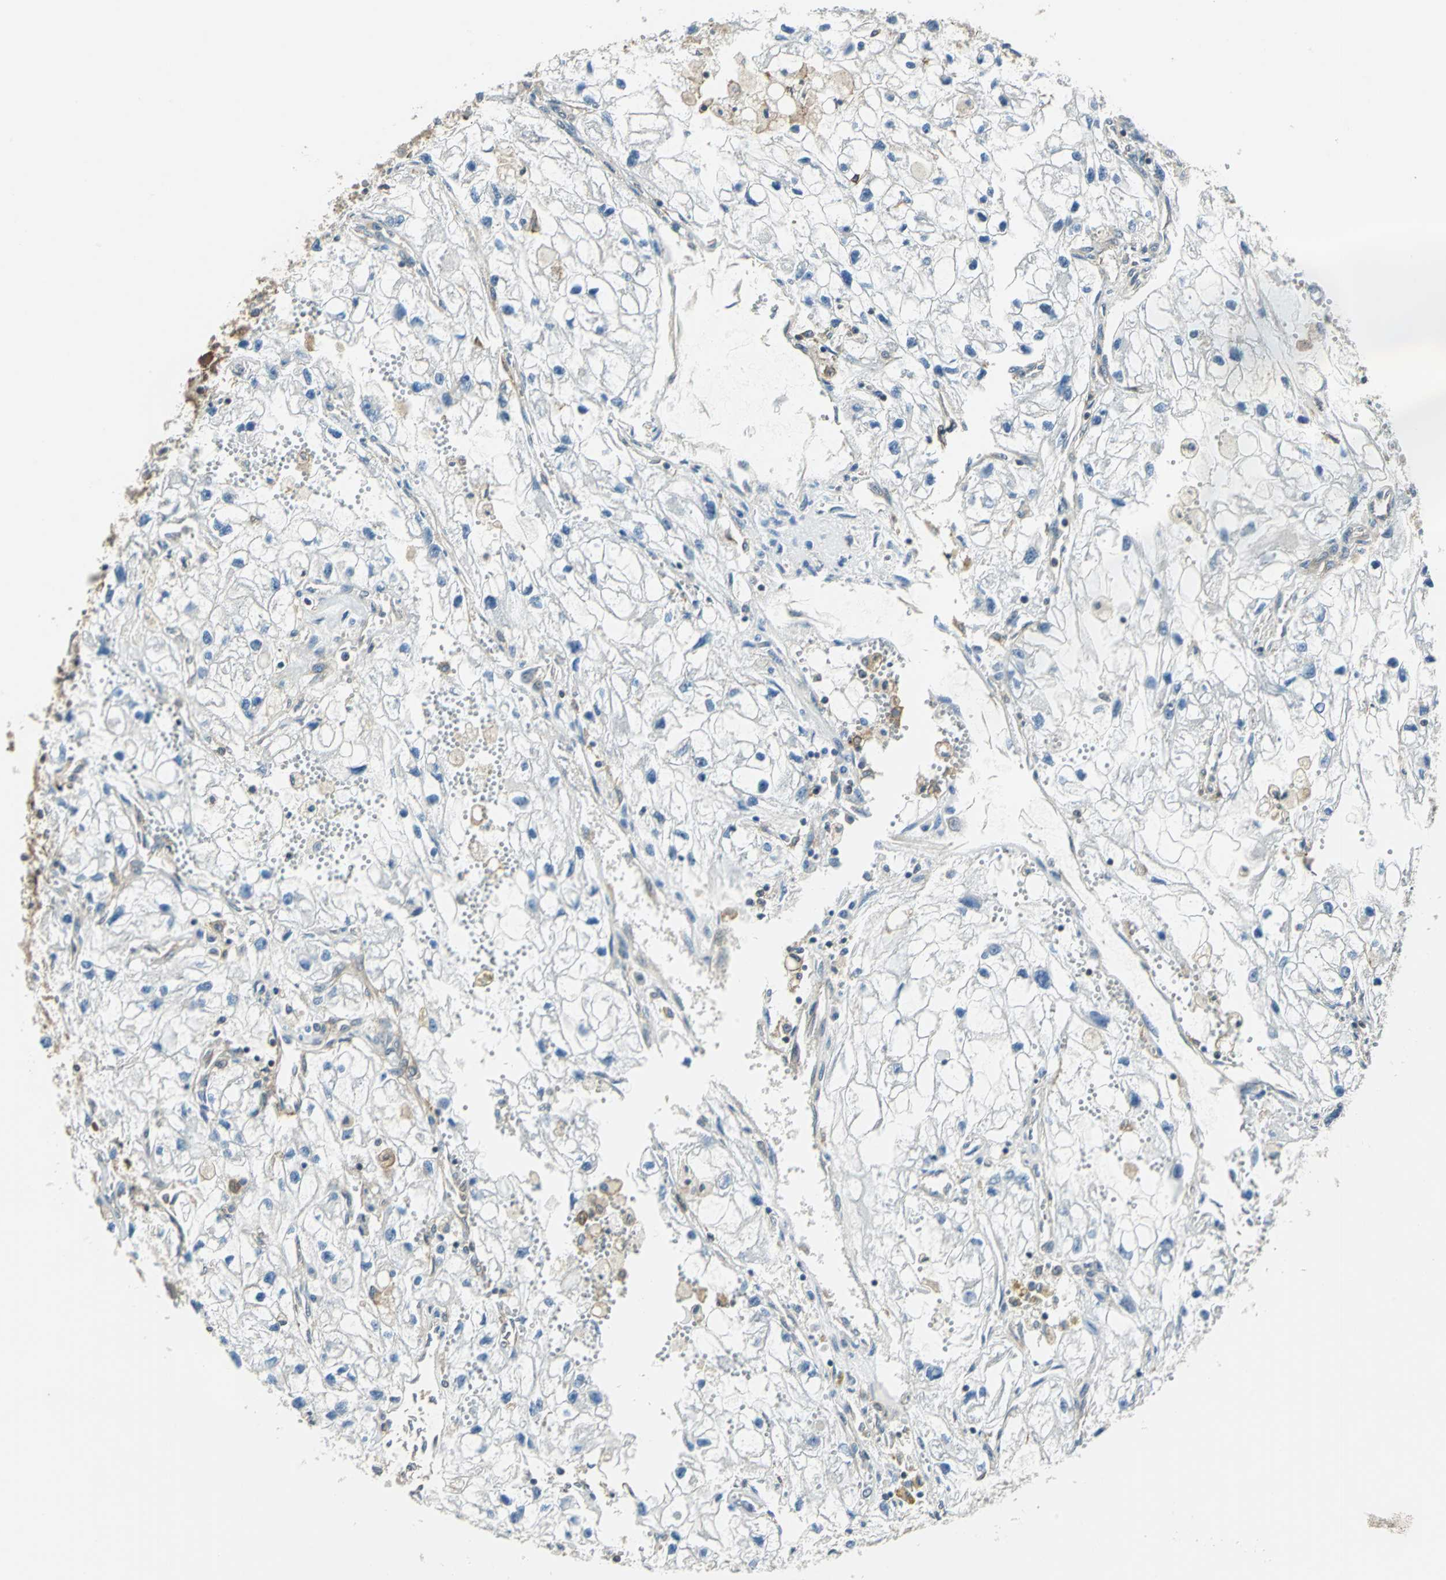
{"staining": {"intensity": "negative", "quantity": "none", "location": "none"}, "tissue": "renal cancer", "cell_type": "Tumor cells", "image_type": "cancer", "snomed": [{"axis": "morphology", "description": "Adenocarcinoma, NOS"}, {"axis": "topography", "description": "Kidney"}], "caption": "The micrograph displays no staining of tumor cells in renal cancer (adenocarcinoma). The staining is performed using DAB (3,3'-diaminobenzidine) brown chromogen with nuclei counter-stained in using hematoxylin.", "gene": "ARPC3", "patient": {"sex": "female", "age": 70}}